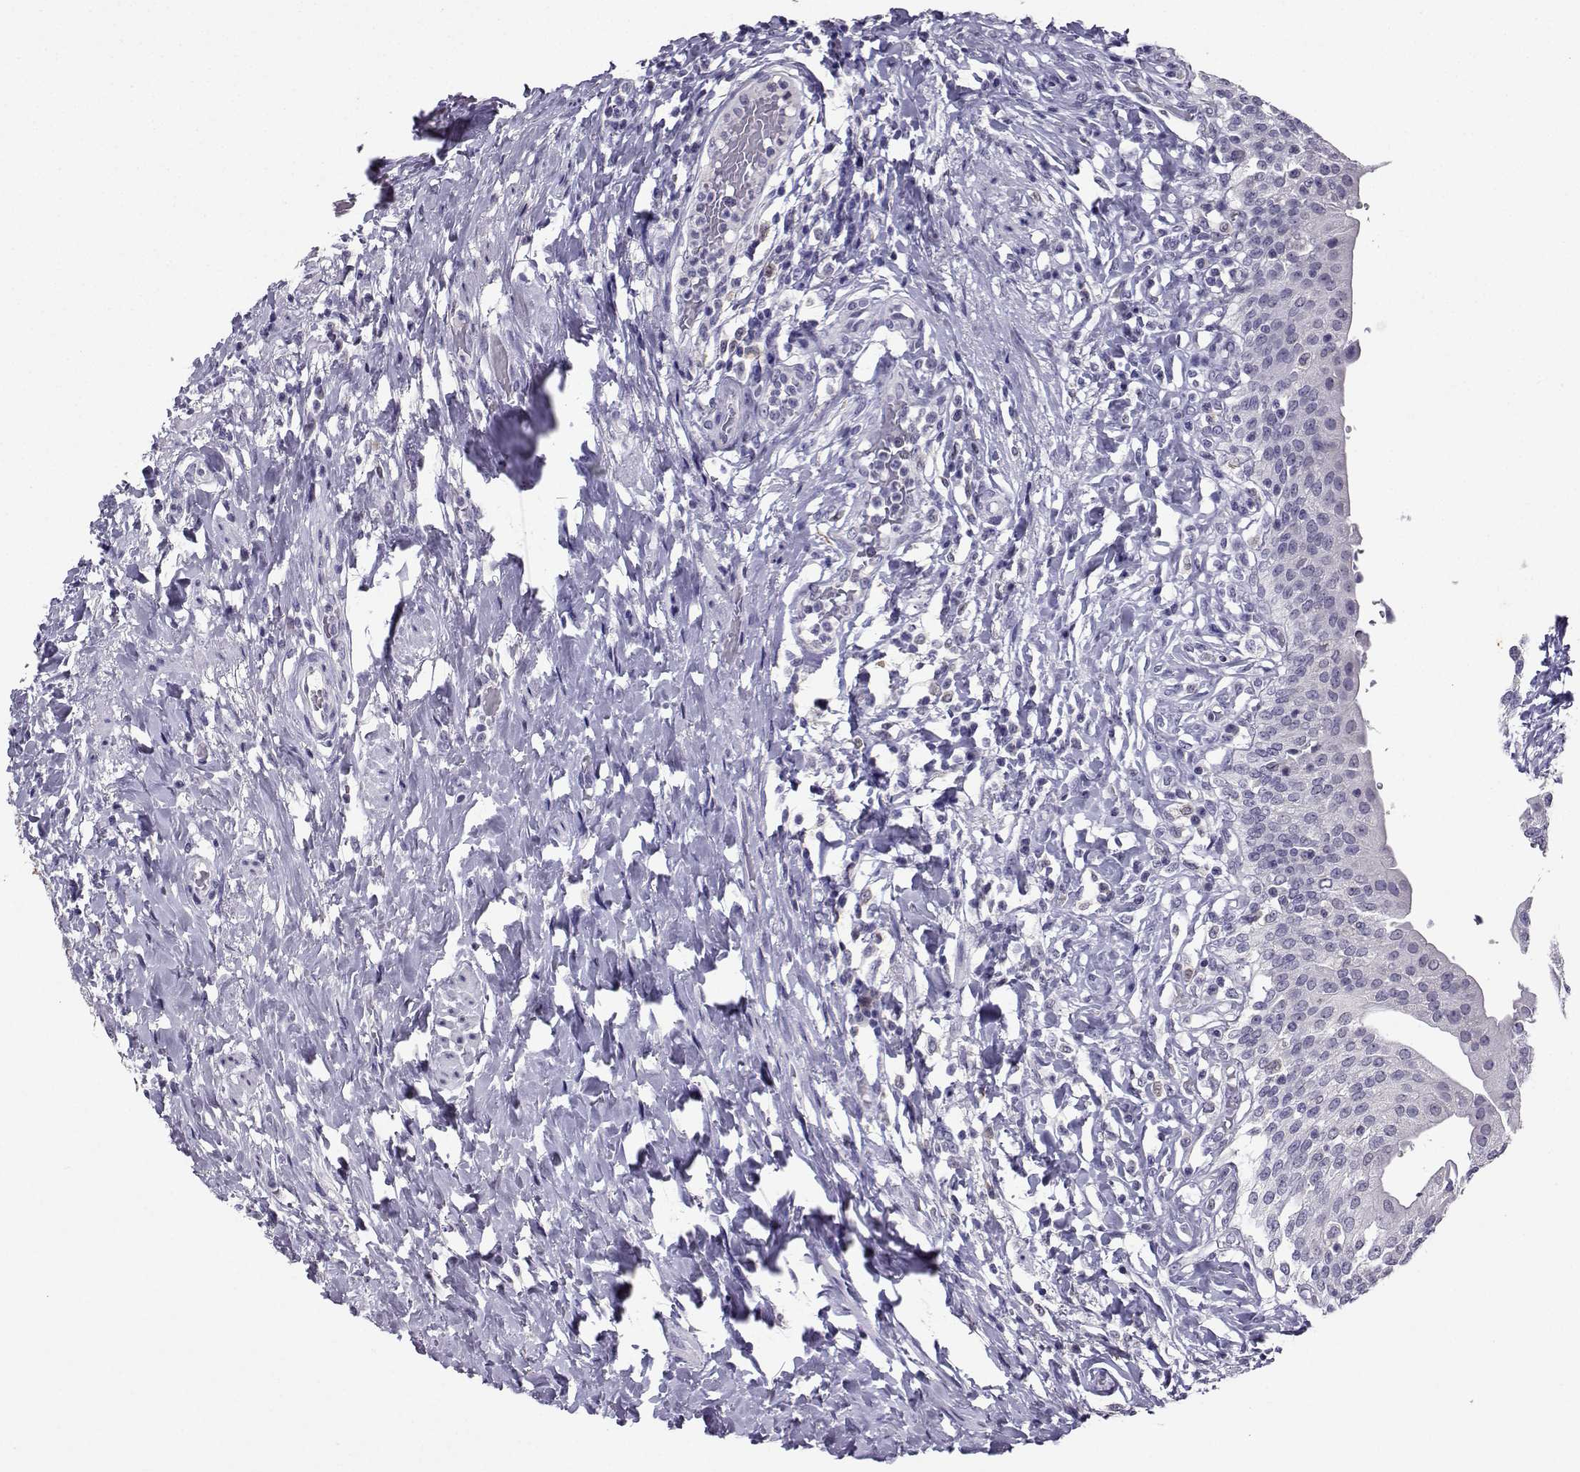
{"staining": {"intensity": "negative", "quantity": "none", "location": "none"}, "tissue": "urinary bladder", "cell_type": "Urothelial cells", "image_type": "normal", "snomed": [{"axis": "morphology", "description": "Normal tissue, NOS"}, {"axis": "morphology", "description": "Inflammation, NOS"}, {"axis": "topography", "description": "Urinary bladder"}], "caption": "The photomicrograph exhibits no significant positivity in urothelial cells of urinary bladder. The staining is performed using DAB (3,3'-diaminobenzidine) brown chromogen with nuclei counter-stained in using hematoxylin.", "gene": "TBR1", "patient": {"sex": "male", "age": 64}}